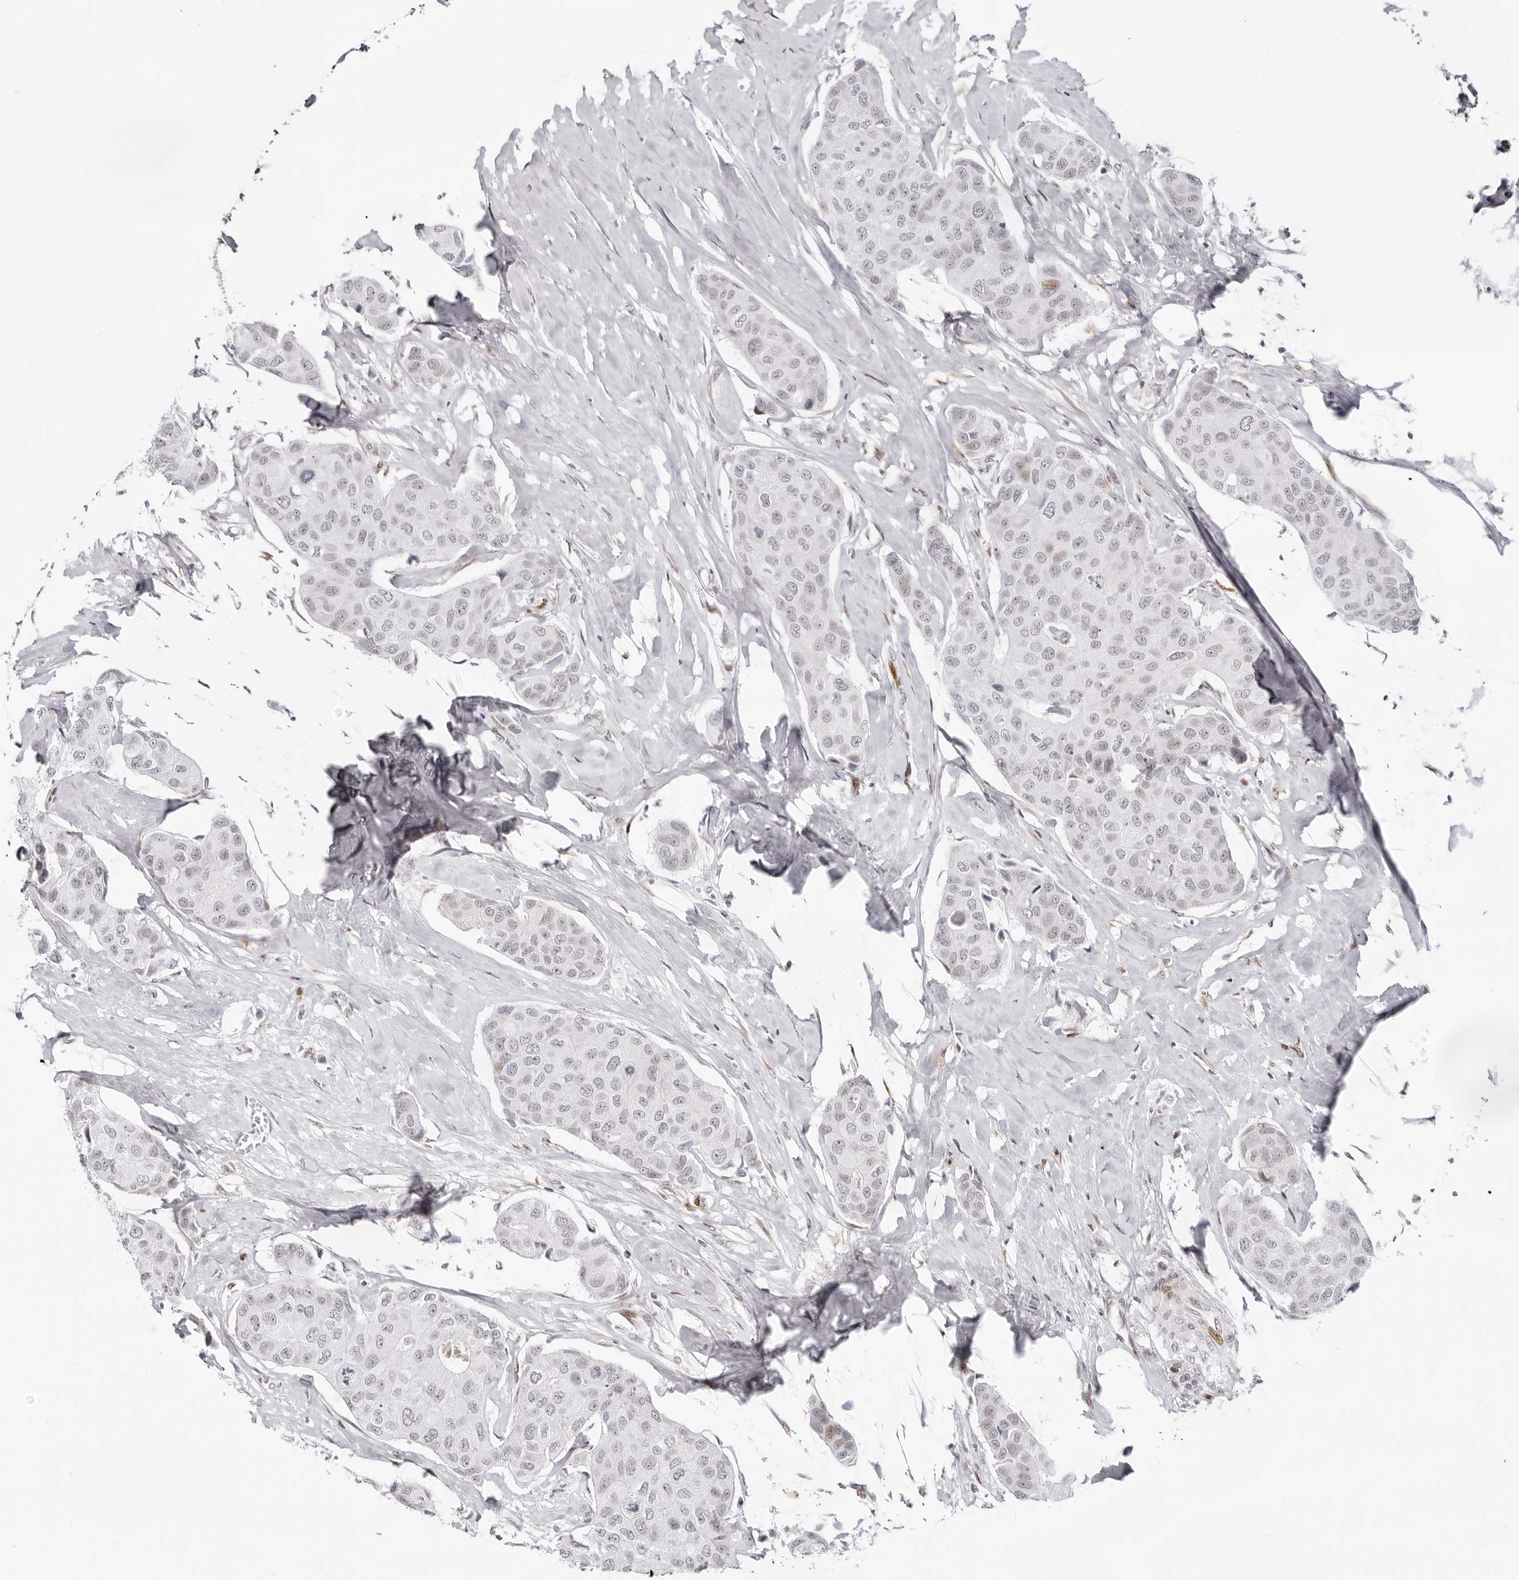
{"staining": {"intensity": "negative", "quantity": "none", "location": "none"}, "tissue": "breast cancer", "cell_type": "Tumor cells", "image_type": "cancer", "snomed": [{"axis": "morphology", "description": "Duct carcinoma"}, {"axis": "topography", "description": "Breast"}], "caption": "High magnification brightfield microscopy of breast cancer stained with DAB (brown) and counterstained with hematoxylin (blue): tumor cells show no significant expression. Nuclei are stained in blue.", "gene": "NTPCR", "patient": {"sex": "female", "age": 80}}